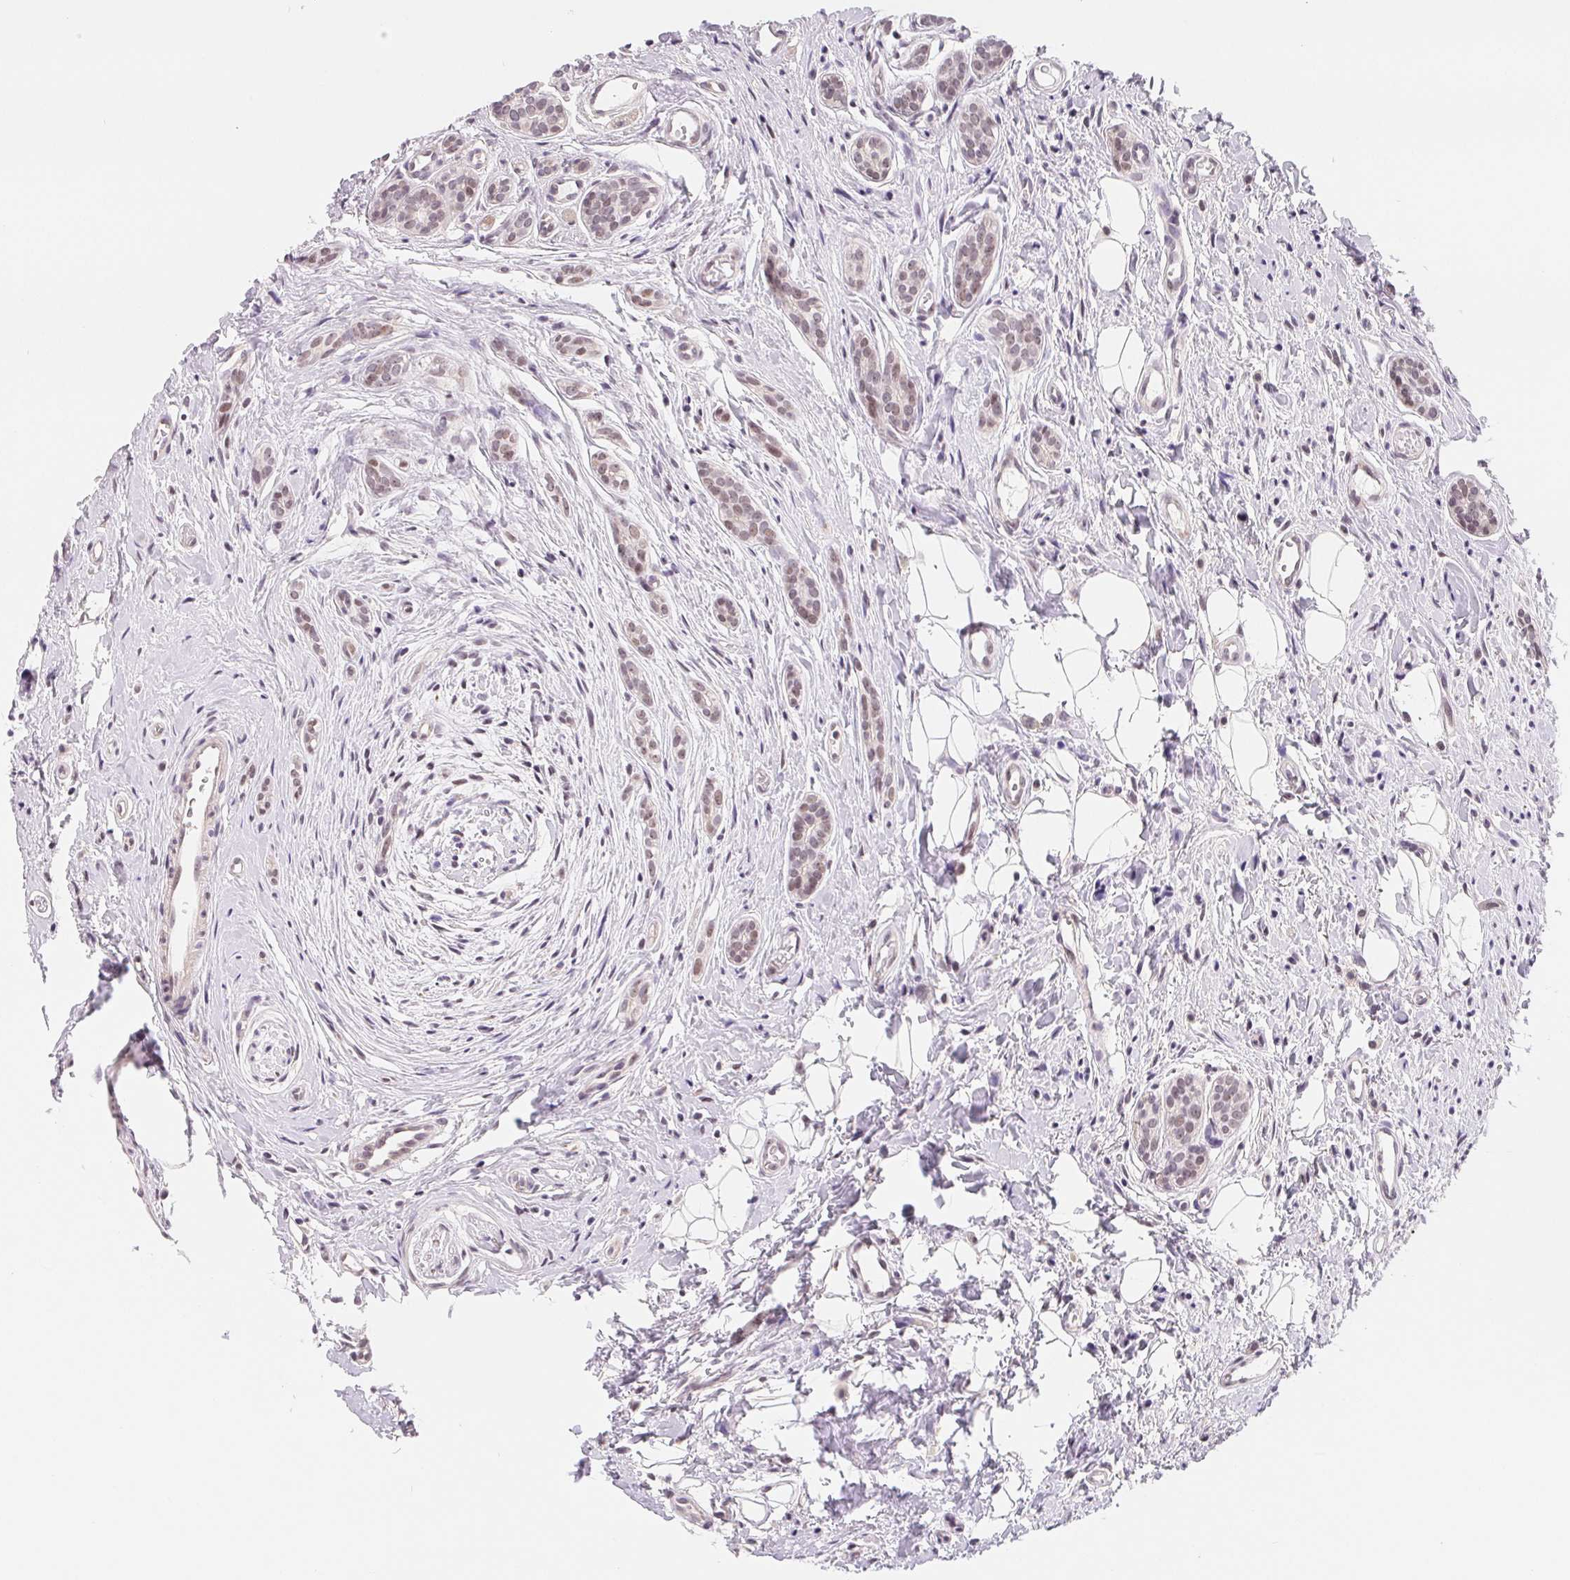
{"staining": {"intensity": "weak", "quantity": ">75%", "location": "nuclear"}, "tissue": "head and neck cancer", "cell_type": "Tumor cells", "image_type": "cancer", "snomed": [{"axis": "morphology", "description": "Adenocarcinoma, NOS"}, {"axis": "topography", "description": "Head-Neck"}], "caption": "Immunohistochemical staining of human head and neck cancer (adenocarcinoma) exhibits low levels of weak nuclear expression in about >75% of tumor cells.", "gene": "LCA5L", "patient": {"sex": "female", "age": 57}}